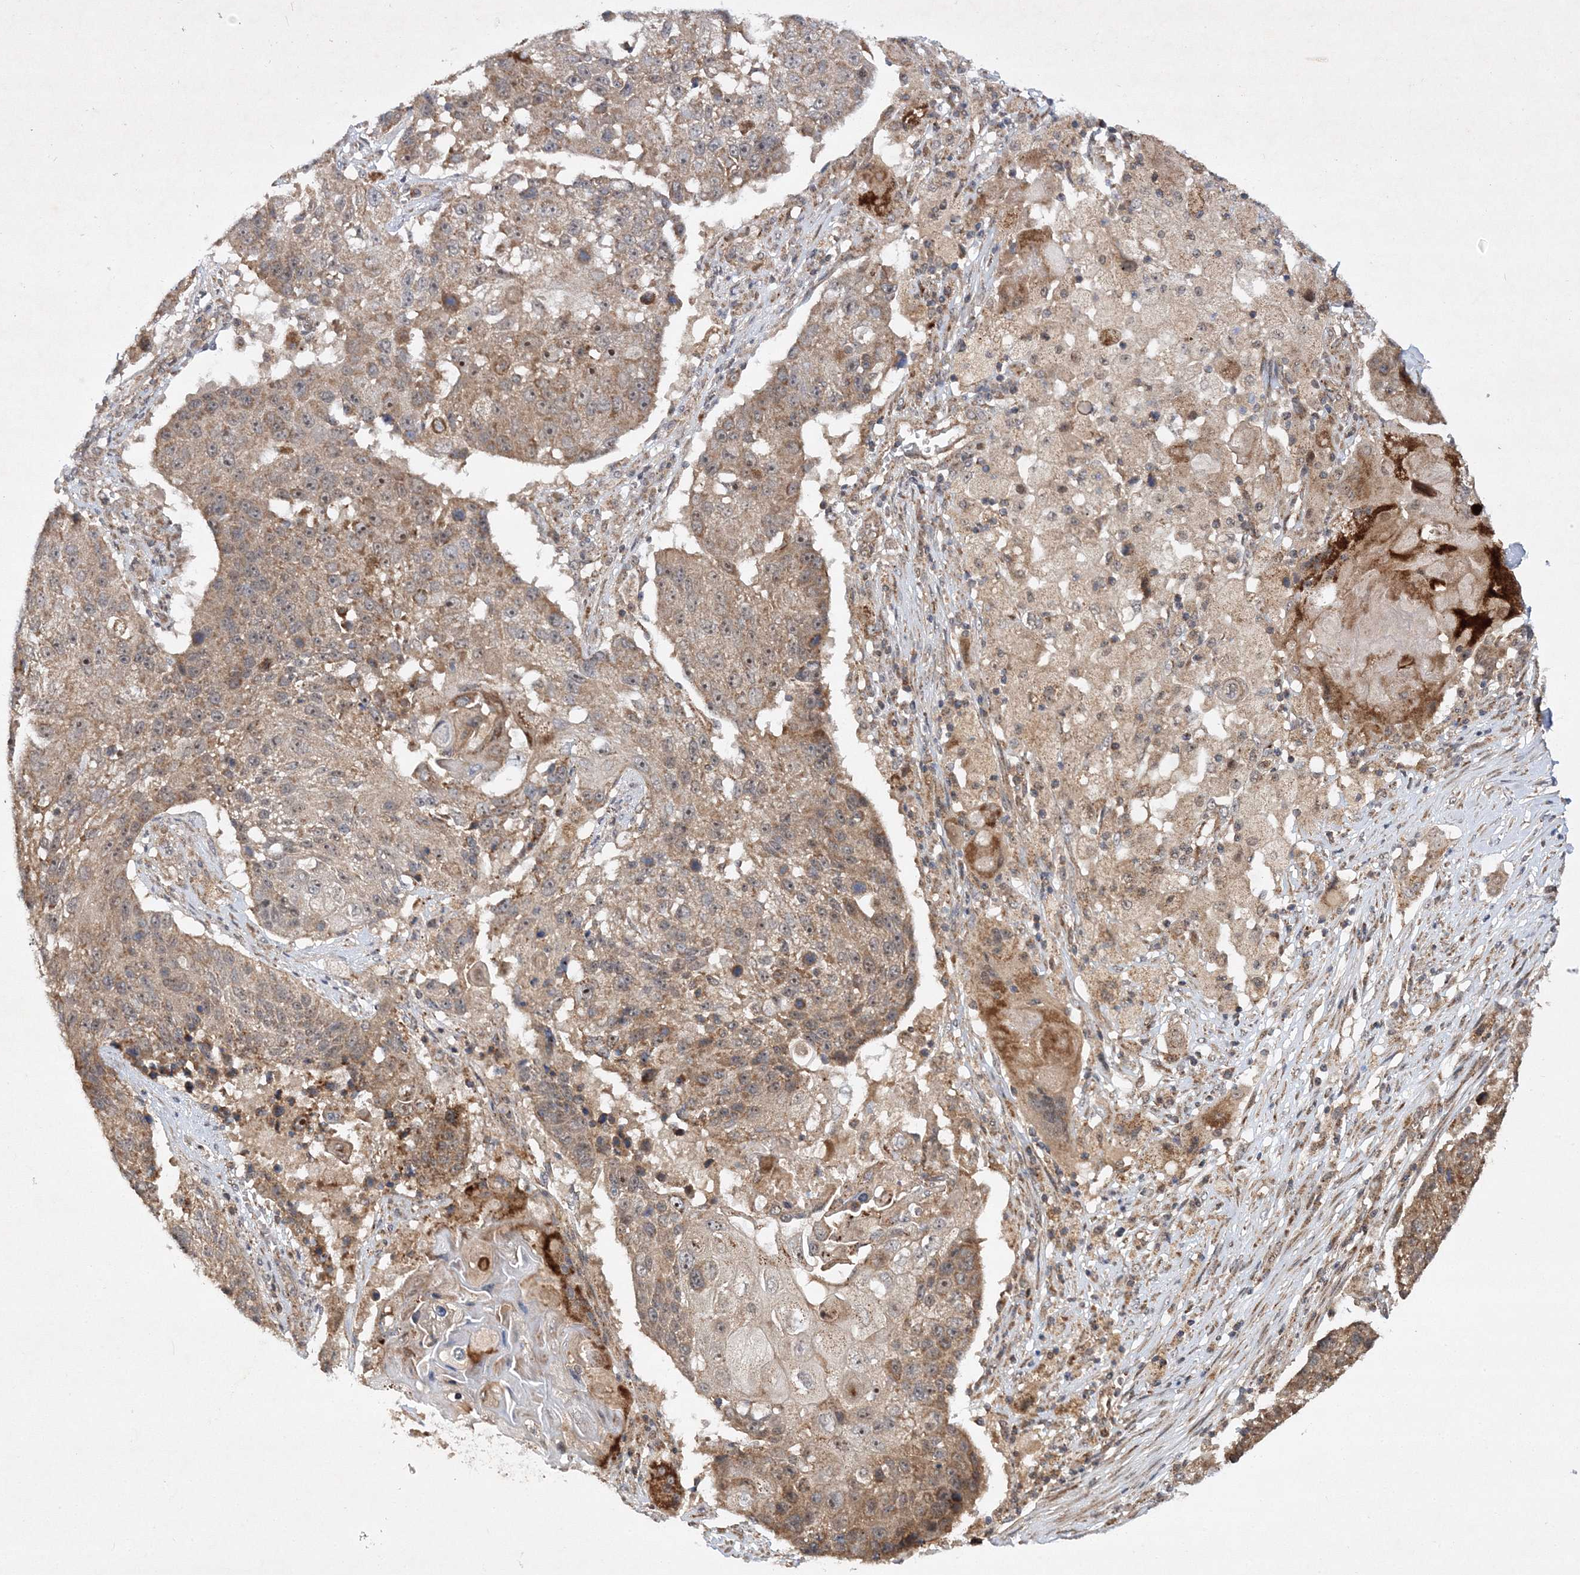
{"staining": {"intensity": "weak", "quantity": ">75%", "location": "cytoplasmic/membranous"}, "tissue": "lung cancer", "cell_type": "Tumor cells", "image_type": "cancer", "snomed": [{"axis": "morphology", "description": "Squamous cell carcinoma, NOS"}, {"axis": "topography", "description": "Lung"}], "caption": "Protein expression analysis of human lung cancer (squamous cell carcinoma) reveals weak cytoplasmic/membranous staining in approximately >75% of tumor cells.", "gene": "SCRN3", "patient": {"sex": "male", "age": 61}}